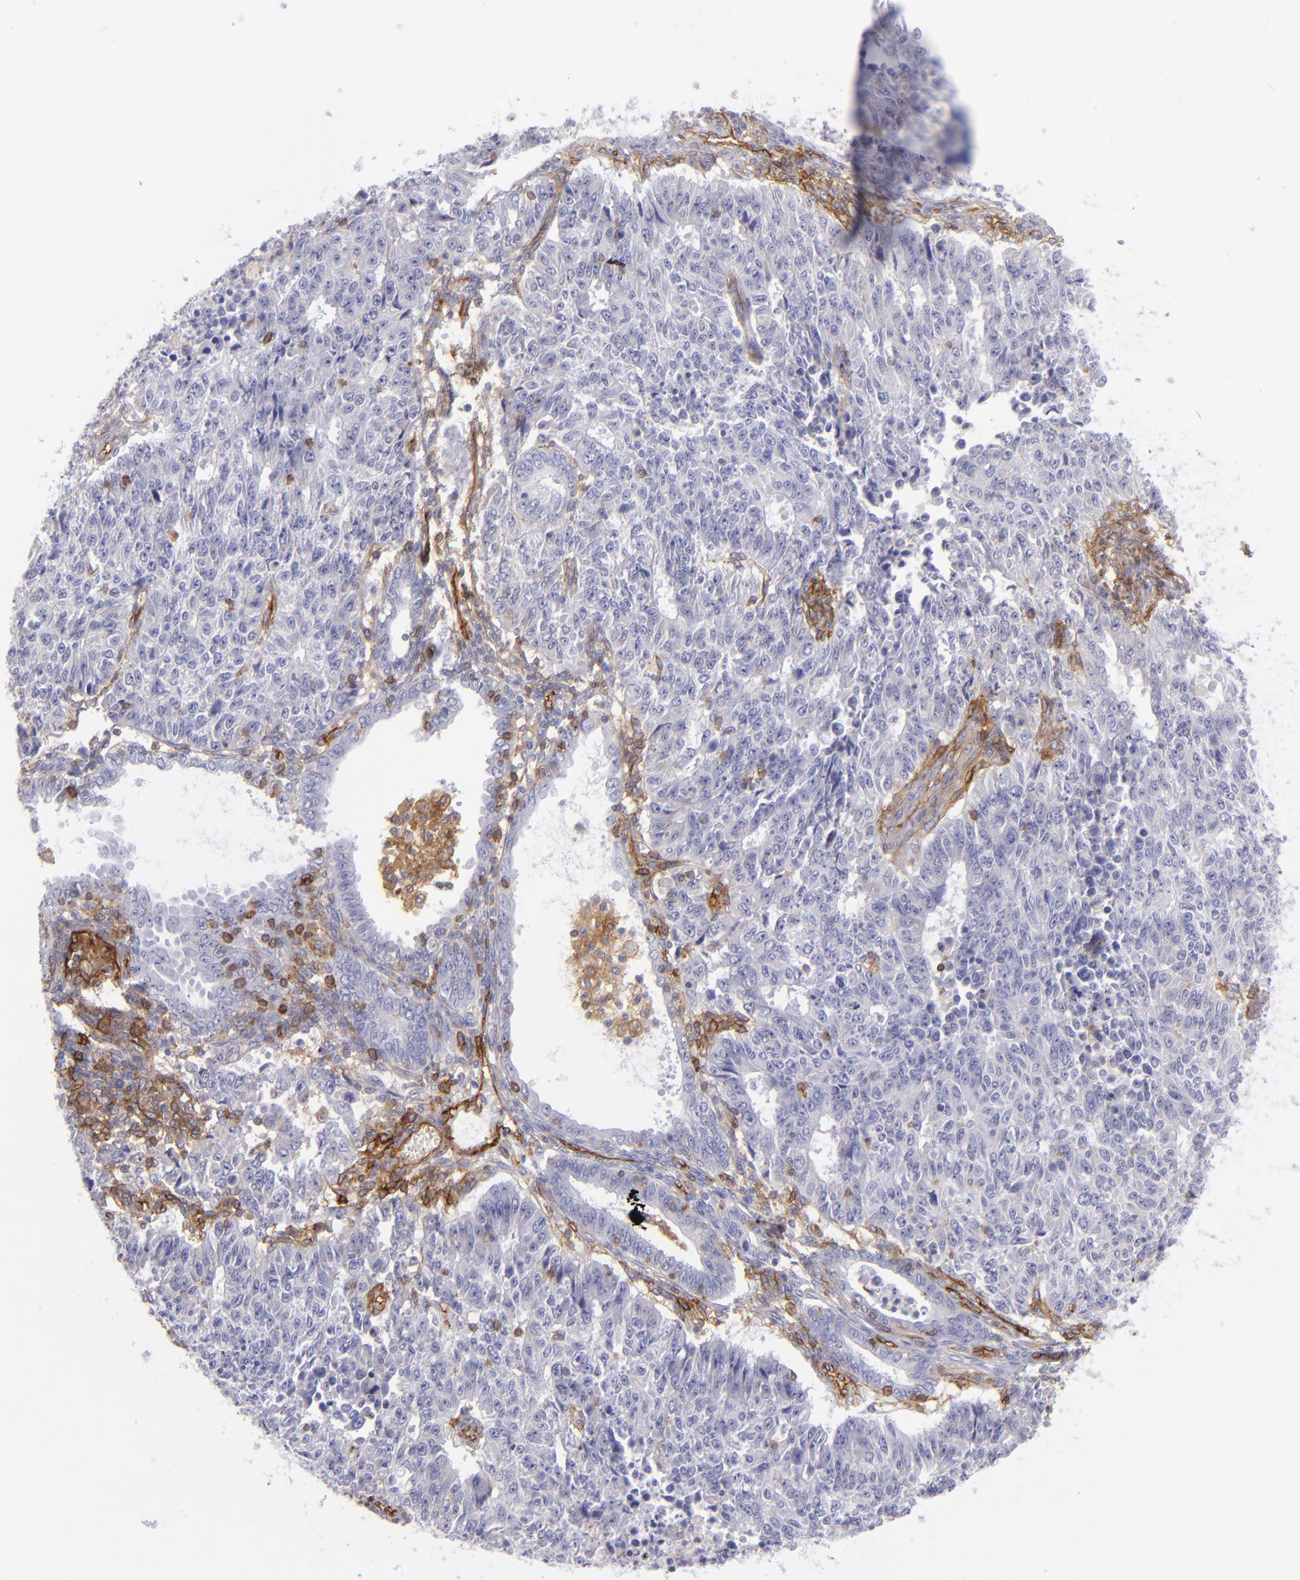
{"staining": {"intensity": "negative", "quantity": "none", "location": "none"}, "tissue": "endometrial cancer", "cell_type": "Tumor cells", "image_type": "cancer", "snomed": [{"axis": "morphology", "description": "Adenocarcinoma, NOS"}, {"axis": "topography", "description": "Endometrium"}], "caption": "Immunohistochemistry micrograph of endometrial adenocarcinoma stained for a protein (brown), which reveals no staining in tumor cells.", "gene": "ENTPD1", "patient": {"sex": "female", "age": 42}}